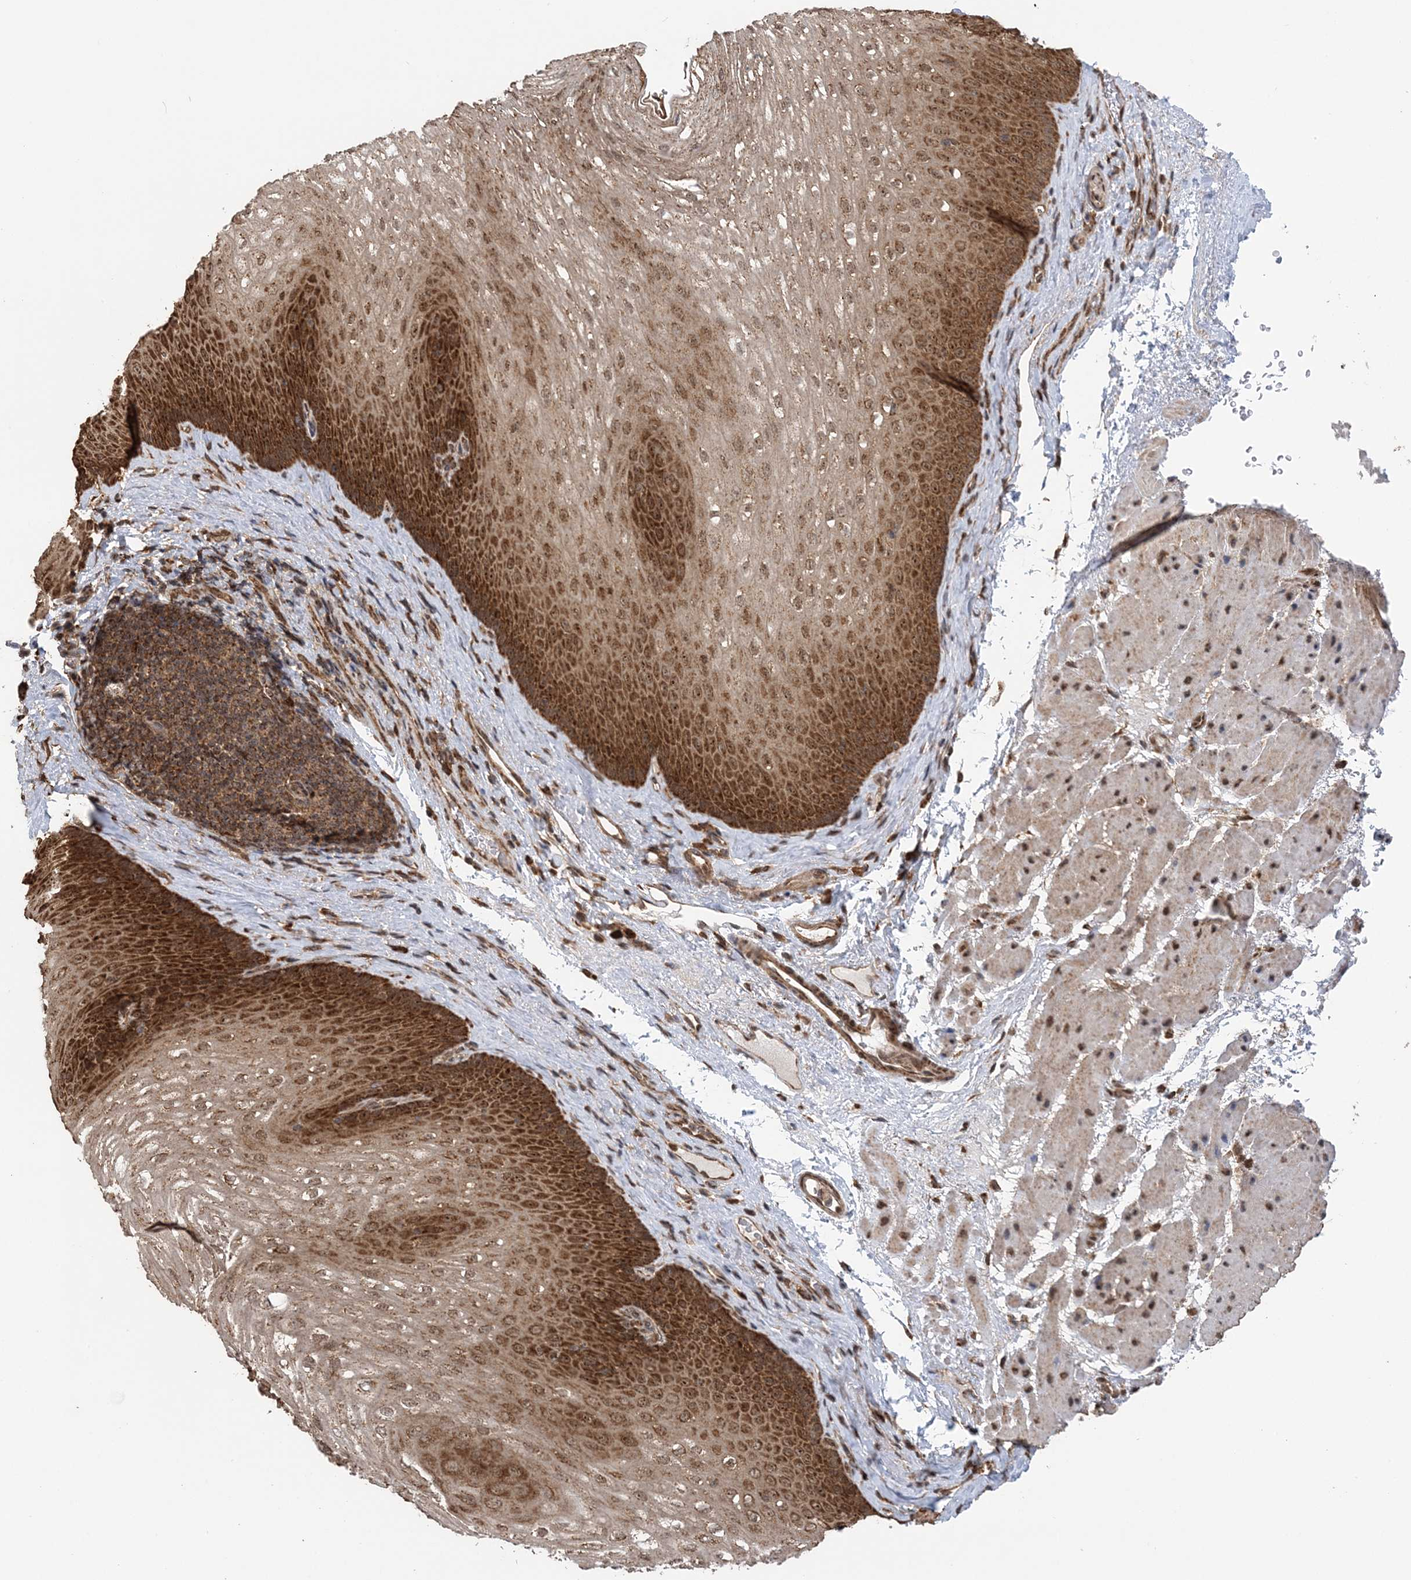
{"staining": {"intensity": "strong", "quantity": ">75%", "location": "cytoplasmic/membranous"}, "tissue": "esophagus", "cell_type": "Squamous epithelial cells", "image_type": "normal", "snomed": [{"axis": "morphology", "description": "Normal tissue, NOS"}, {"axis": "topography", "description": "Esophagus"}], "caption": "Strong cytoplasmic/membranous protein staining is seen in about >75% of squamous epithelial cells in esophagus.", "gene": "PCBP1", "patient": {"sex": "female", "age": 66}}